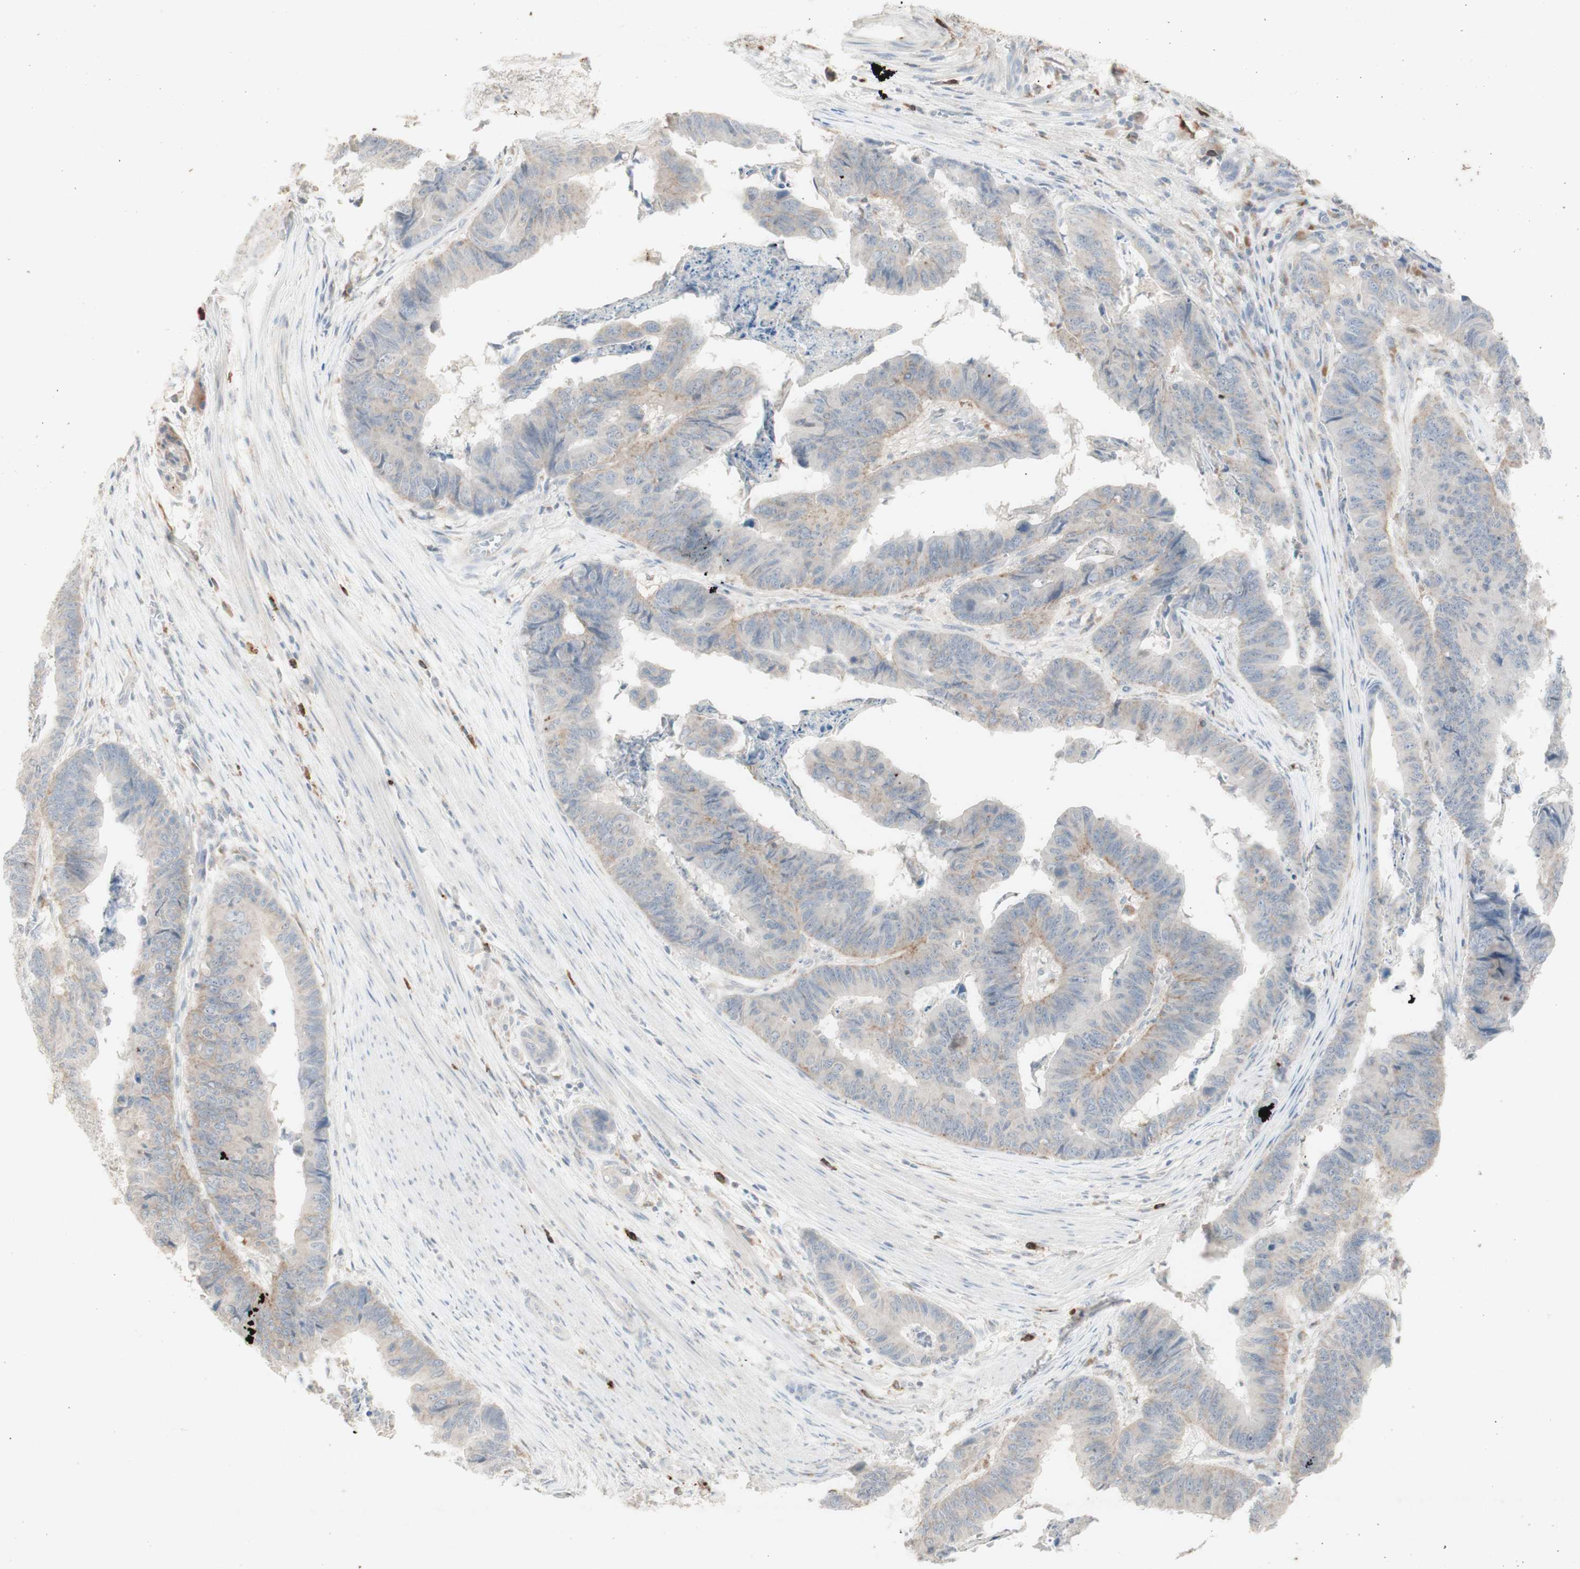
{"staining": {"intensity": "weak", "quantity": "<25%", "location": "cytoplasmic/membranous"}, "tissue": "stomach cancer", "cell_type": "Tumor cells", "image_type": "cancer", "snomed": [{"axis": "morphology", "description": "Adenocarcinoma, NOS"}, {"axis": "topography", "description": "Stomach, lower"}], "caption": "A histopathology image of human adenocarcinoma (stomach) is negative for staining in tumor cells. (DAB (3,3'-diaminobenzidine) immunohistochemistry, high magnification).", "gene": "ATP6V1B1", "patient": {"sex": "male", "age": 77}}